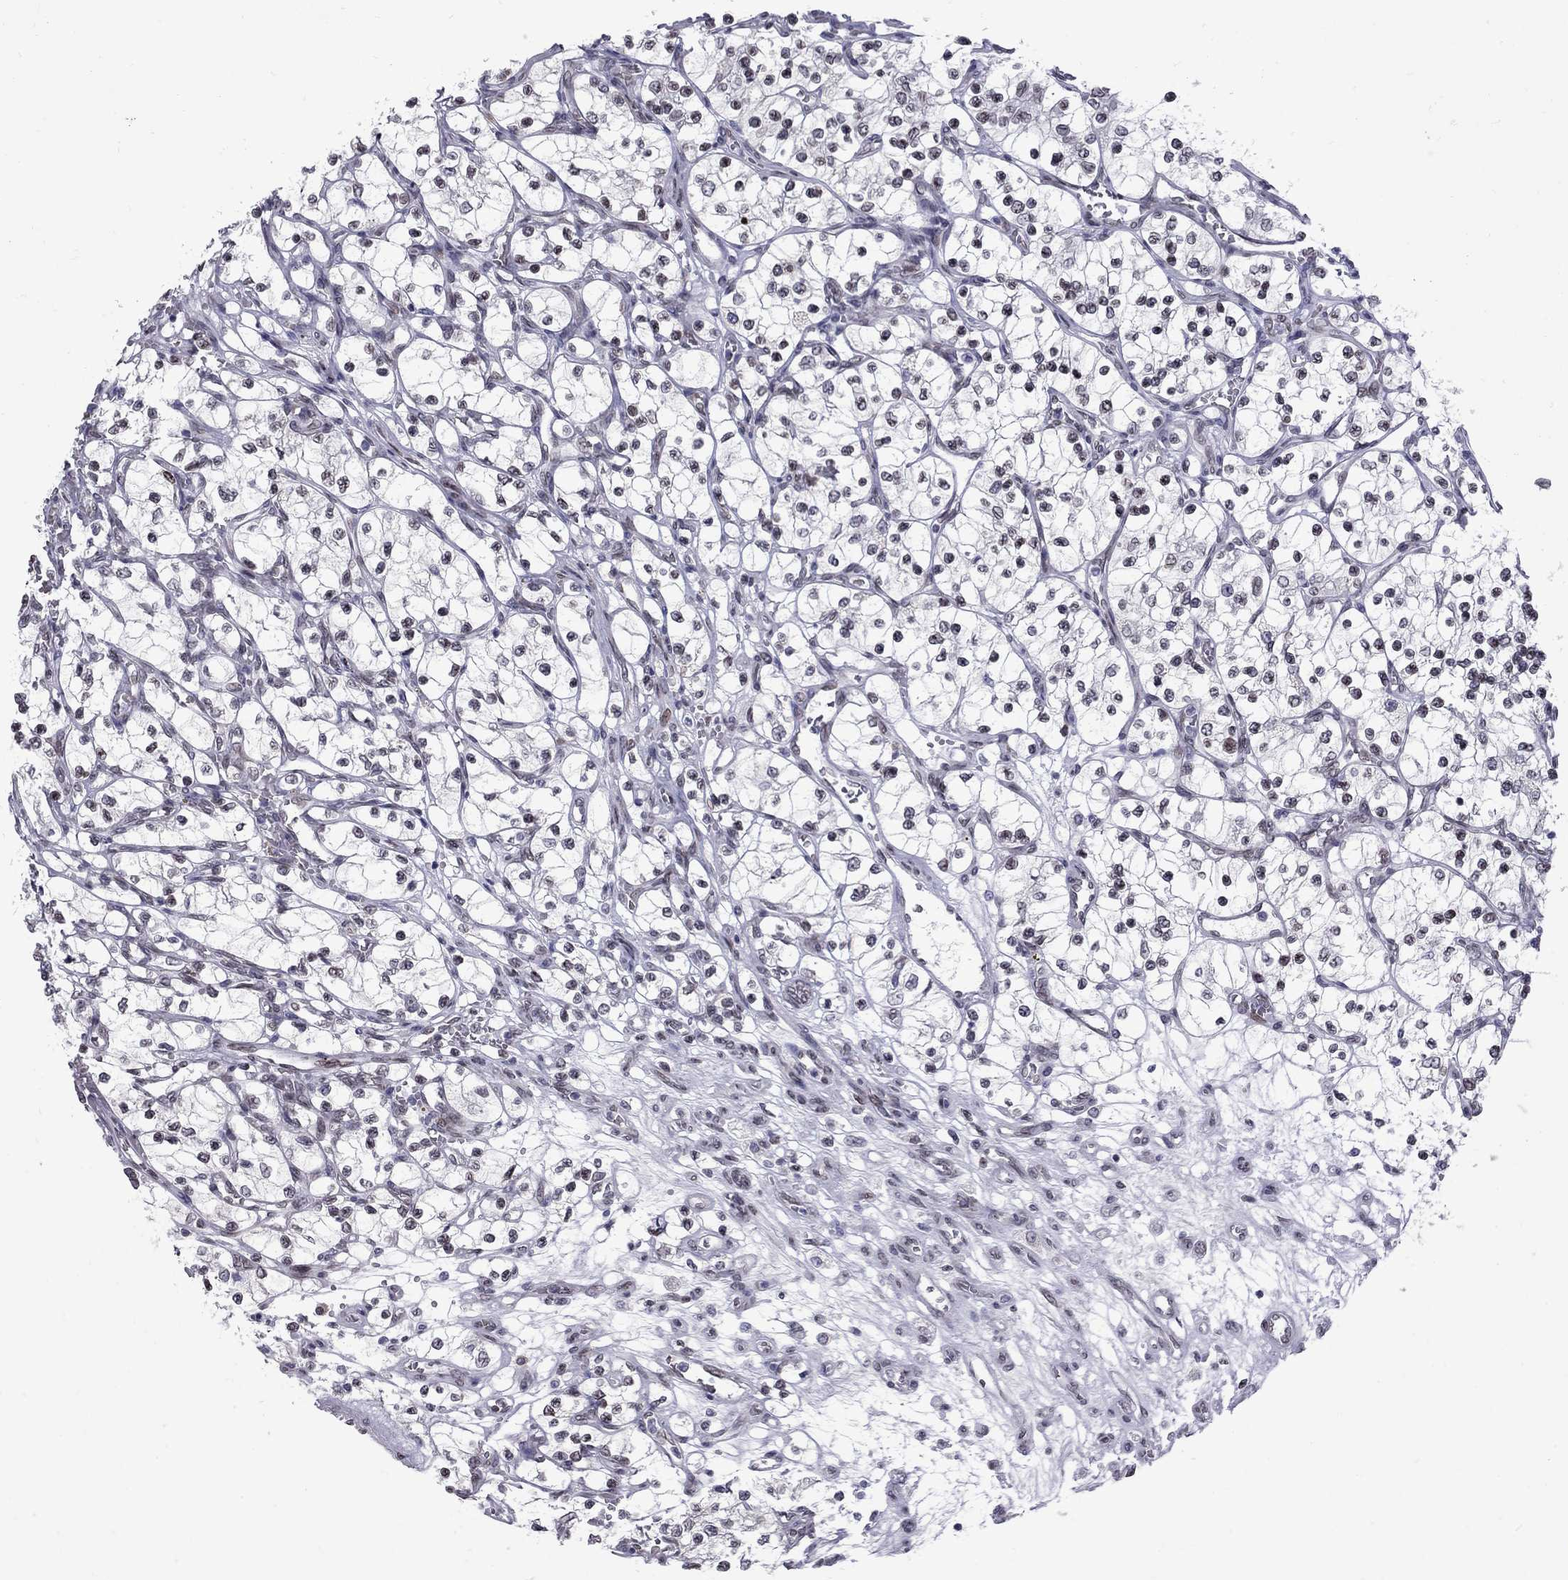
{"staining": {"intensity": "weak", "quantity": "<25%", "location": "nuclear"}, "tissue": "renal cancer", "cell_type": "Tumor cells", "image_type": "cancer", "snomed": [{"axis": "morphology", "description": "Adenocarcinoma, NOS"}, {"axis": "topography", "description": "Kidney"}], "caption": "Immunohistochemistry histopathology image of human renal cancer stained for a protein (brown), which exhibits no expression in tumor cells. Nuclei are stained in blue.", "gene": "CLTCL1", "patient": {"sex": "female", "age": 69}}